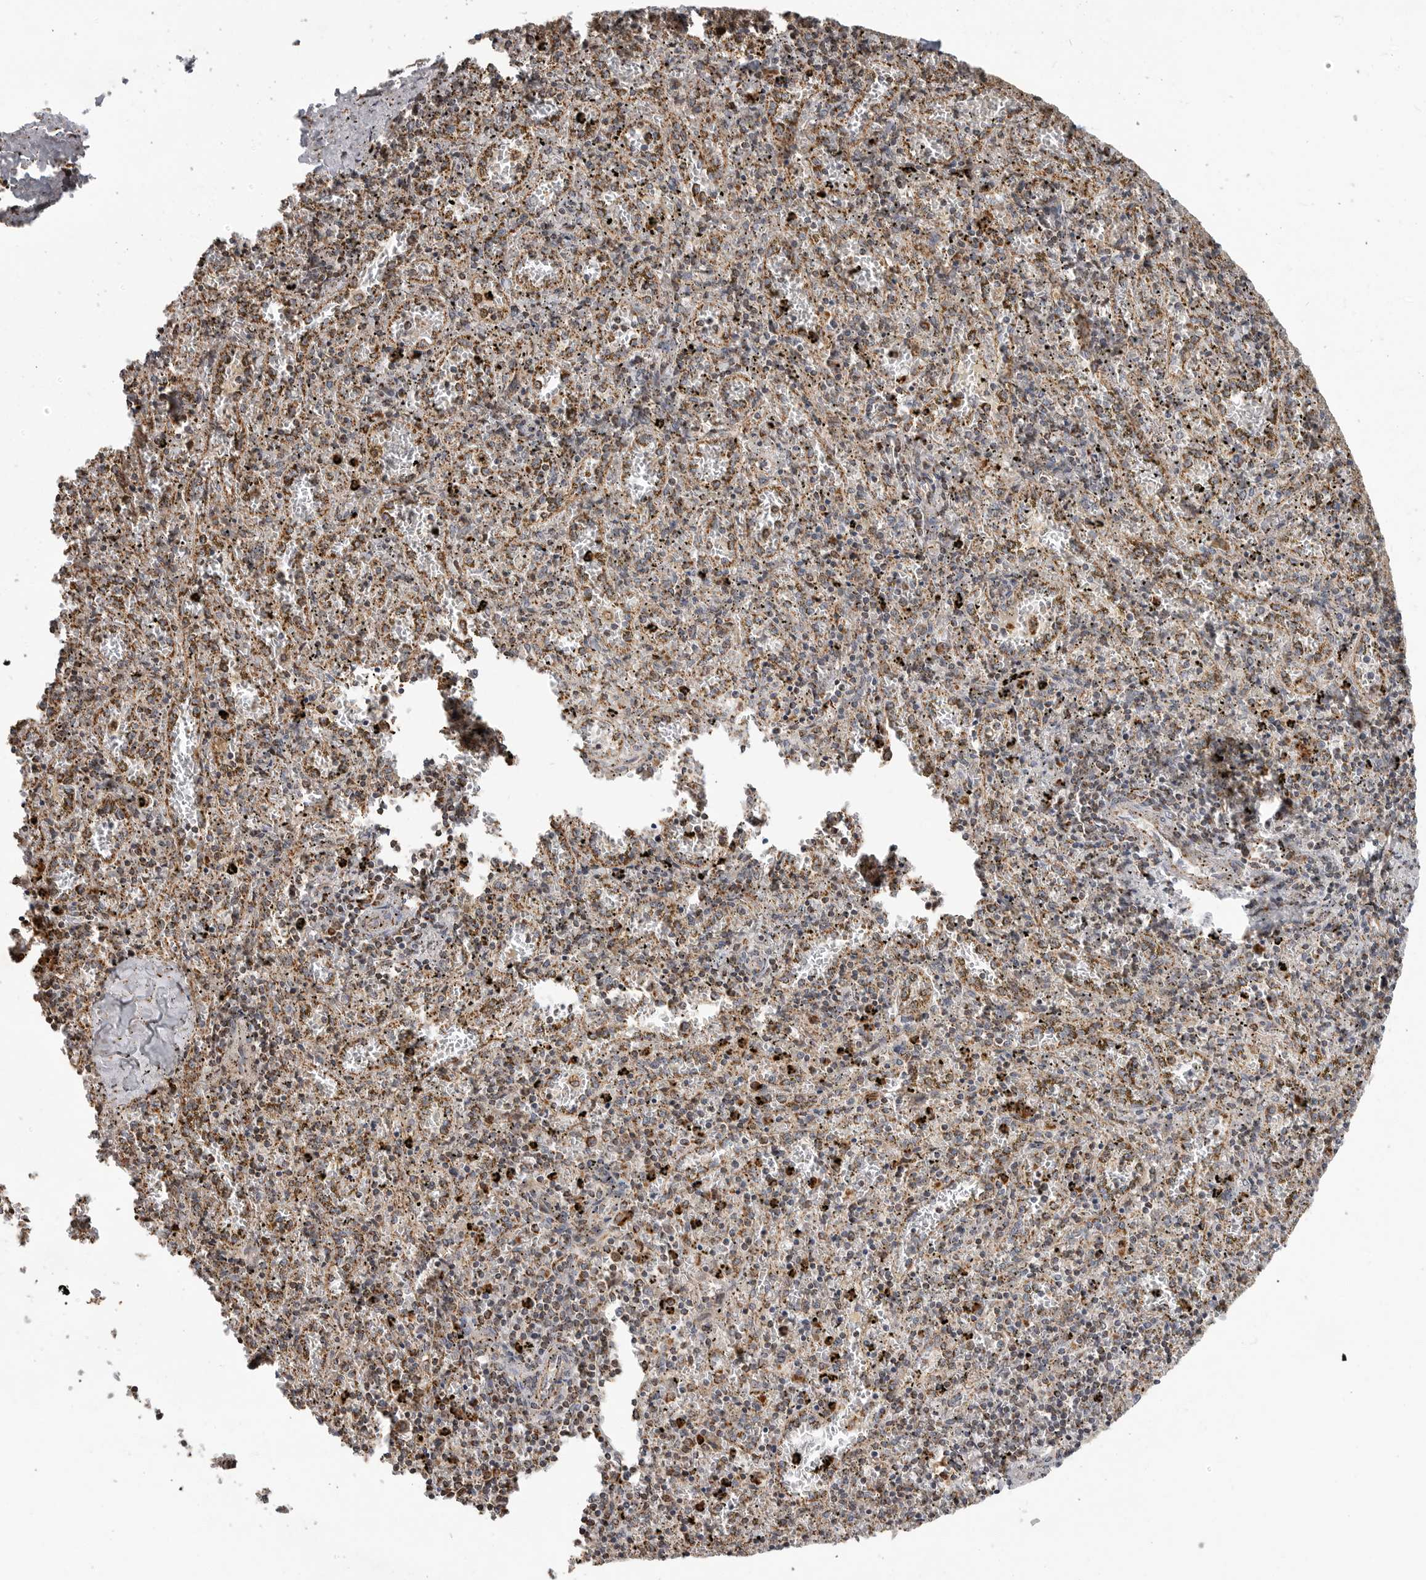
{"staining": {"intensity": "strong", "quantity": "25%-75%", "location": "cytoplasmic/membranous"}, "tissue": "spleen", "cell_type": "Cells in red pulp", "image_type": "normal", "snomed": [{"axis": "morphology", "description": "Normal tissue, NOS"}, {"axis": "topography", "description": "Spleen"}], "caption": "A high-resolution photomicrograph shows IHC staining of unremarkable spleen, which displays strong cytoplasmic/membranous staining in about 25%-75% of cells in red pulp.", "gene": "GCNT2", "patient": {"sex": "male", "age": 11}}